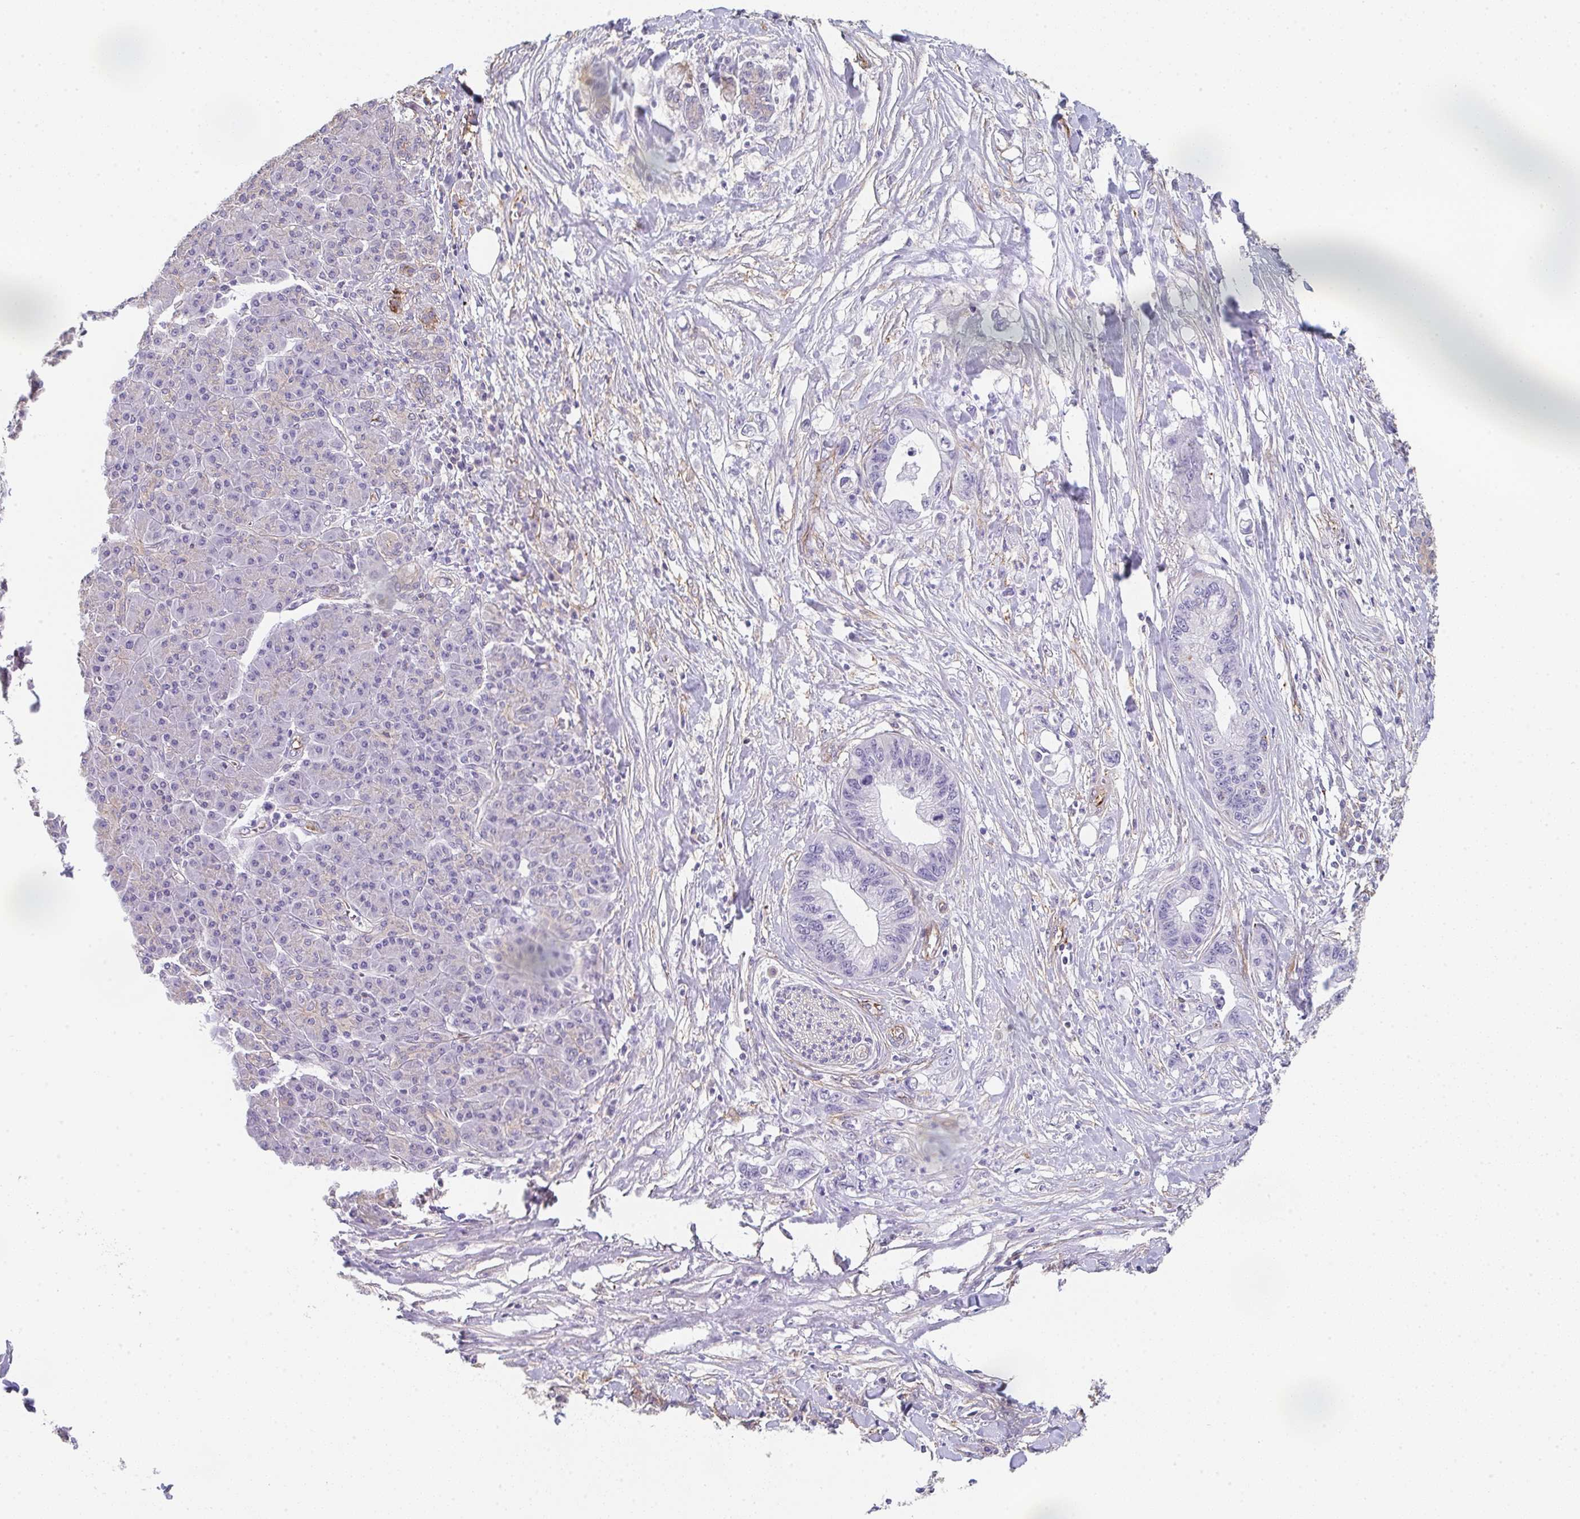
{"staining": {"intensity": "negative", "quantity": "none", "location": "none"}, "tissue": "pancreatic cancer", "cell_type": "Tumor cells", "image_type": "cancer", "snomed": [{"axis": "morphology", "description": "Adenocarcinoma, NOS"}, {"axis": "topography", "description": "Pancreas"}], "caption": "Immunohistochemical staining of human pancreatic cancer demonstrates no significant staining in tumor cells.", "gene": "DBN1", "patient": {"sex": "male", "age": 61}}